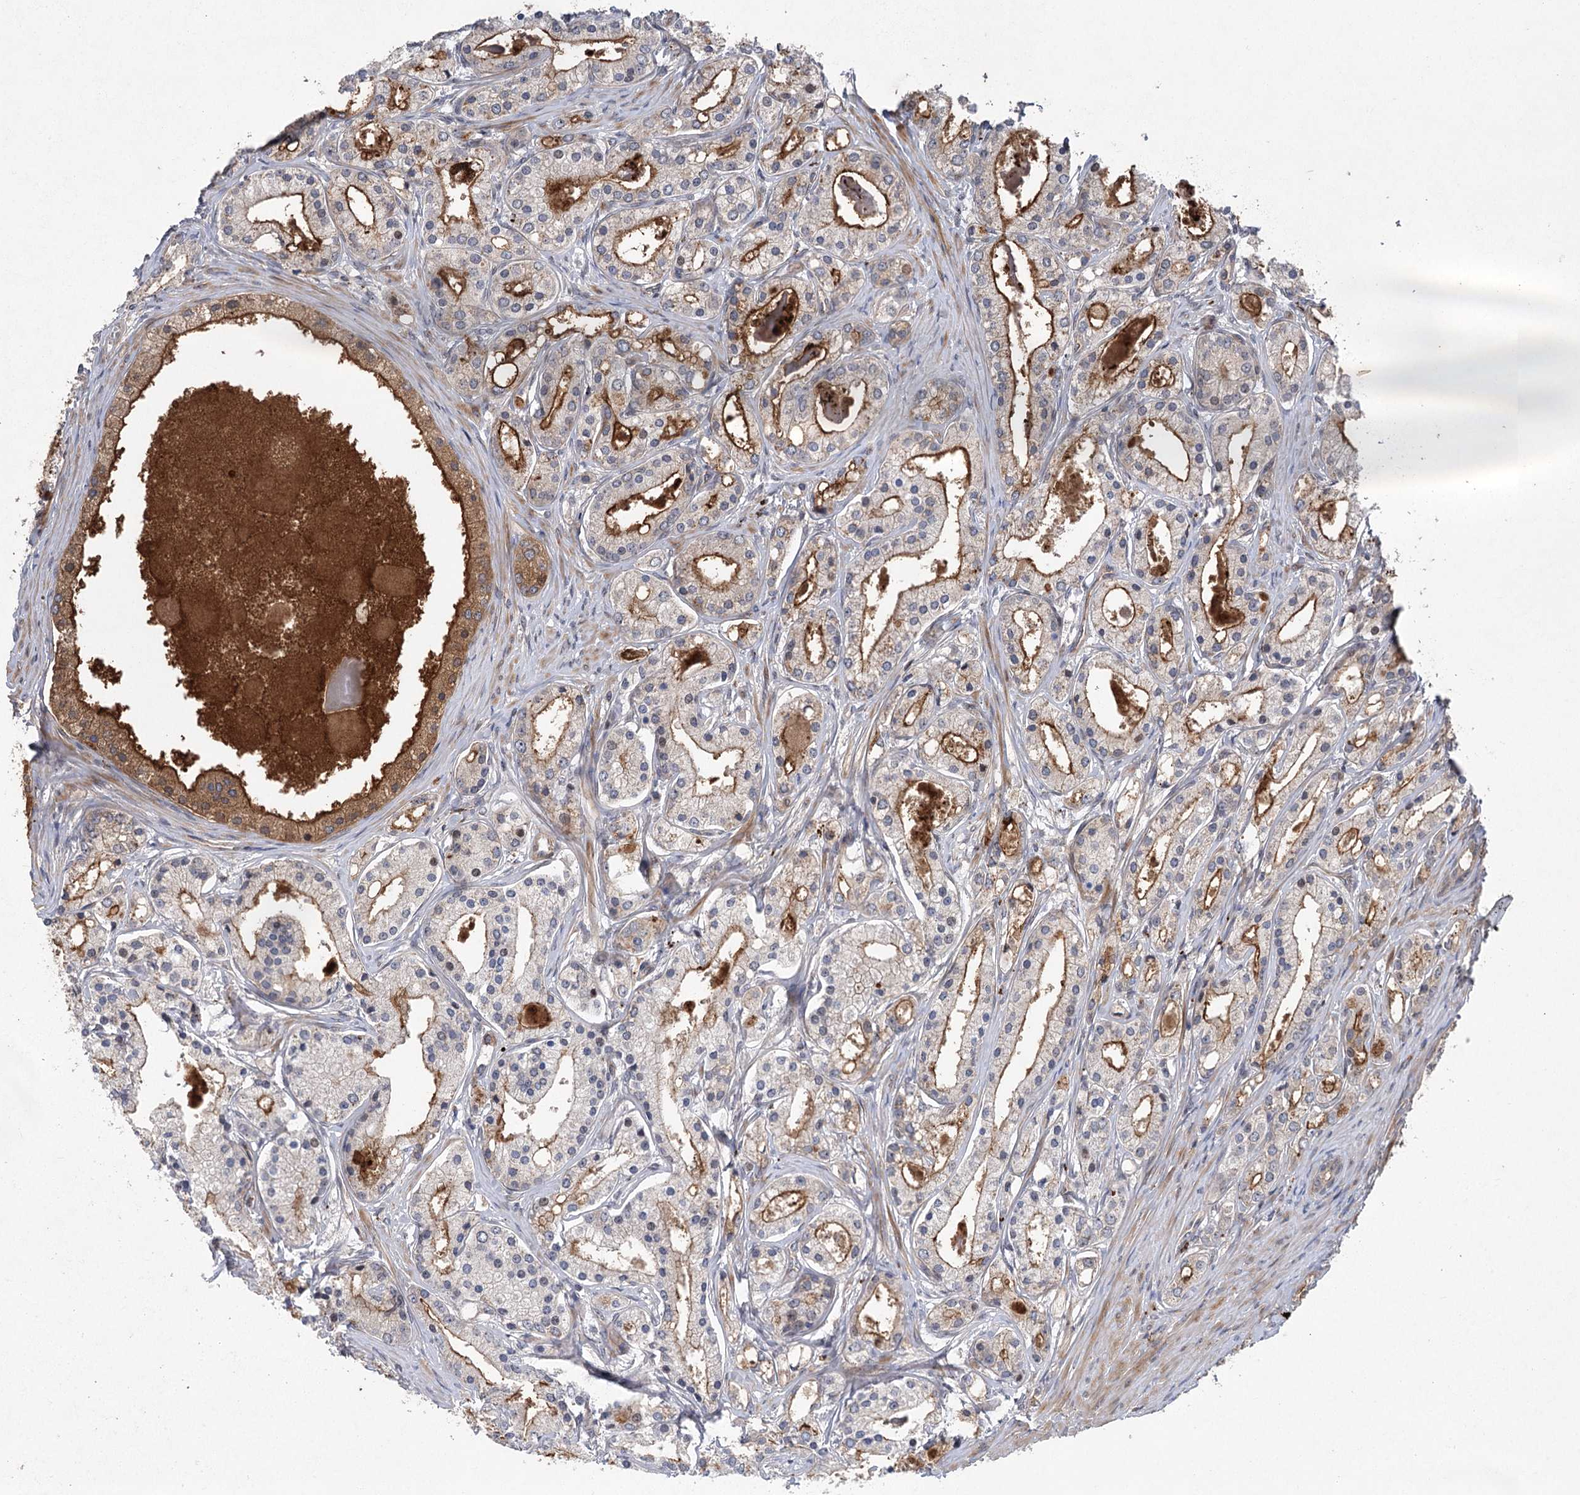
{"staining": {"intensity": "strong", "quantity": "25%-75%", "location": "cytoplasmic/membranous"}, "tissue": "prostate cancer", "cell_type": "Tumor cells", "image_type": "cancer", "snomed": [{"axis": "morphology", "description": "Adenocarcinoma, High grade"}, {"axis": "topography", "description": "Prostate"}], "caption": "Approximately 25%-75% of tumor cells in human prostate cancer reveal strong cytoplasmic/membranous protein staining as visualized by brown immunohistochemical staining.", "gene": "METTL24", "patient": {"sex": "male", "age": 59}}